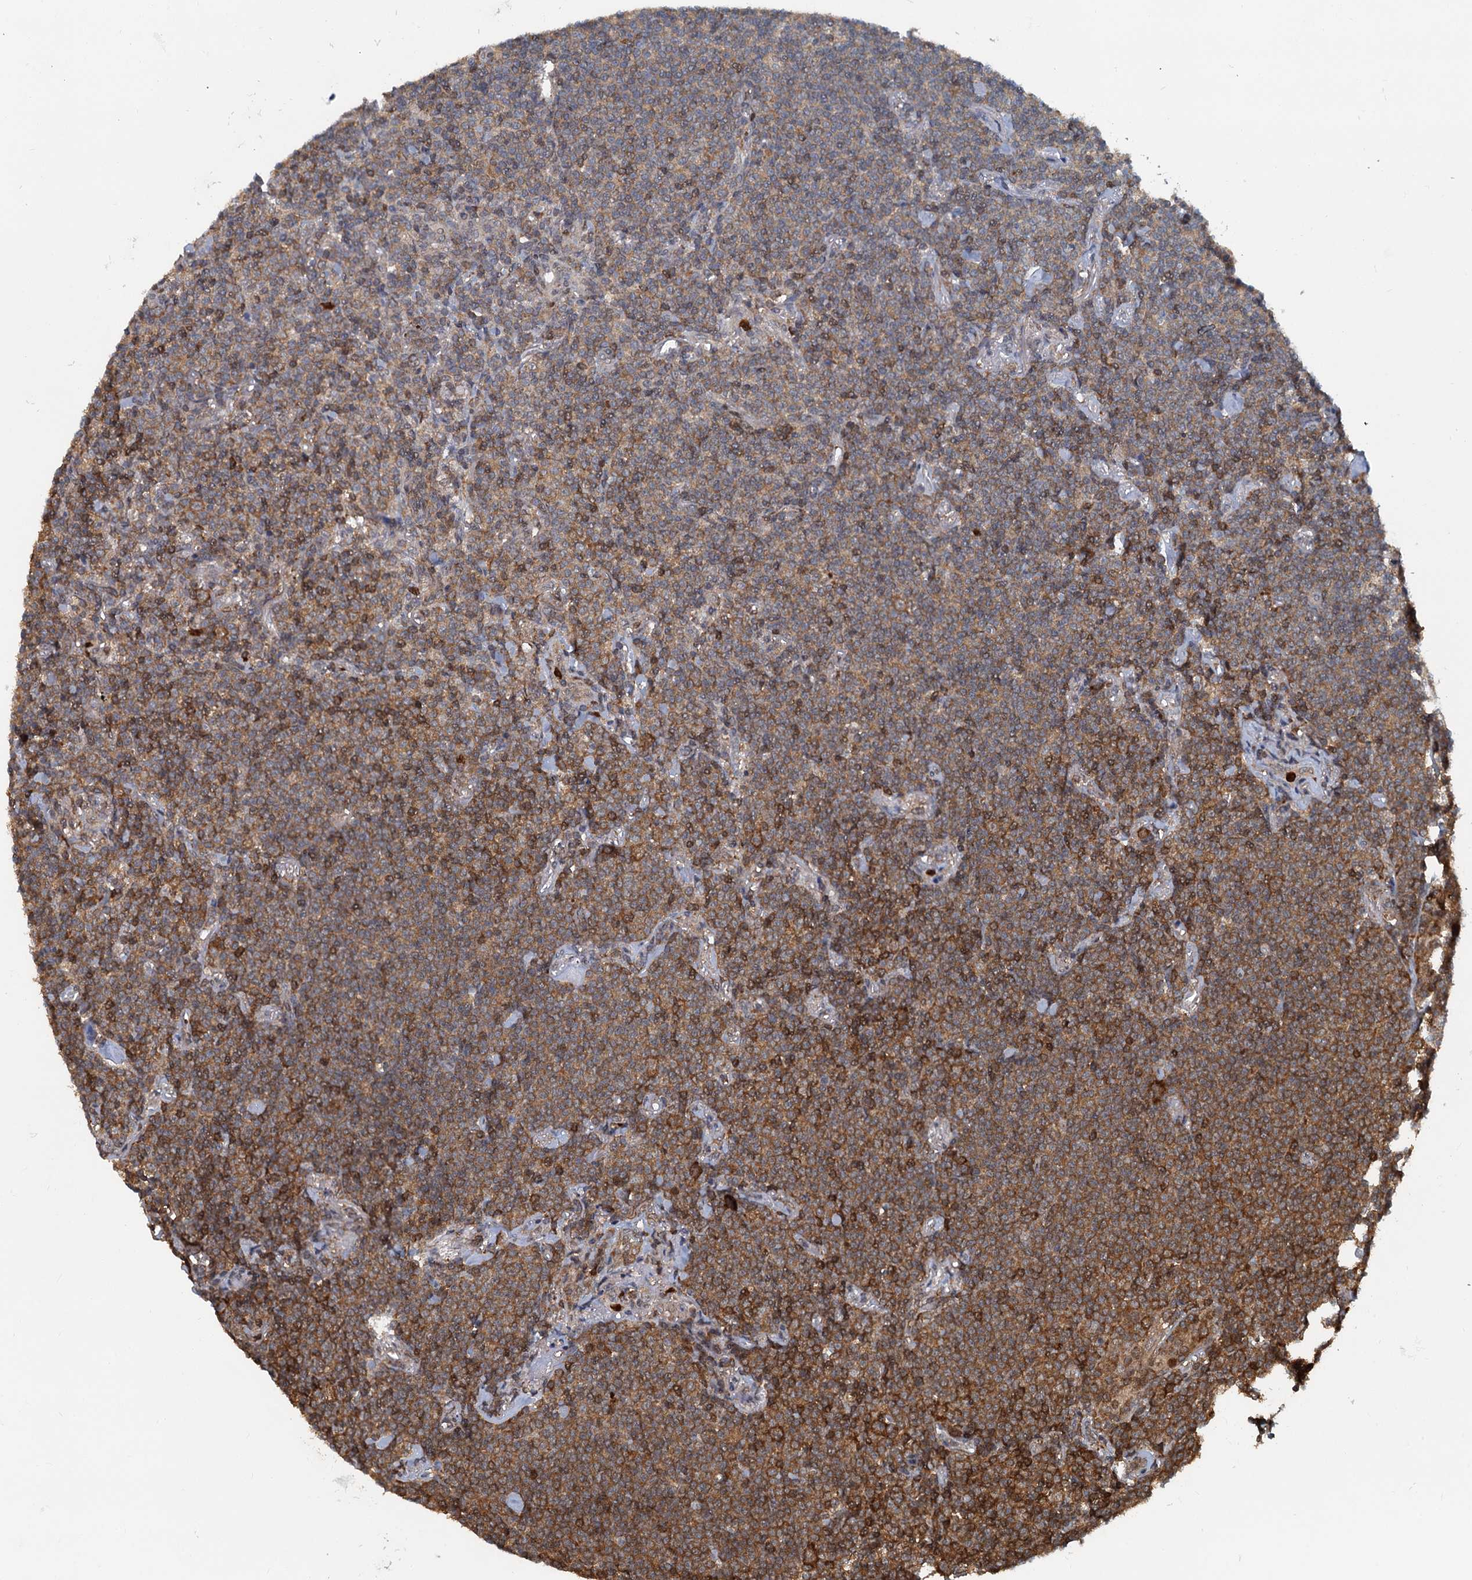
{"staining": {"intensity": "moderate", "quantity": ">75%", "location": "cytoplasmic/membranous"}, "tissue": "lymphoma", "cell_type": "Tumor cells", "image_type": "cancer", "snomed": [{"axis": "morphology", "description": "Malignant lymphoma, non-Hodgkin's type, Low grade"}, {"axis": "topography", "description": "Lung"}], "caption": "IHC histopathology image of neoplastic tissue: human lymphoma stained using IHC shows medium levels of moderate protein expression localized specifically in the cytoplasmic/membranous of tumor cells, appearing as a cytoplasmic/membranous brown color.", "gene": "GPI", "patient": {"sex": "female", "age": 71}}